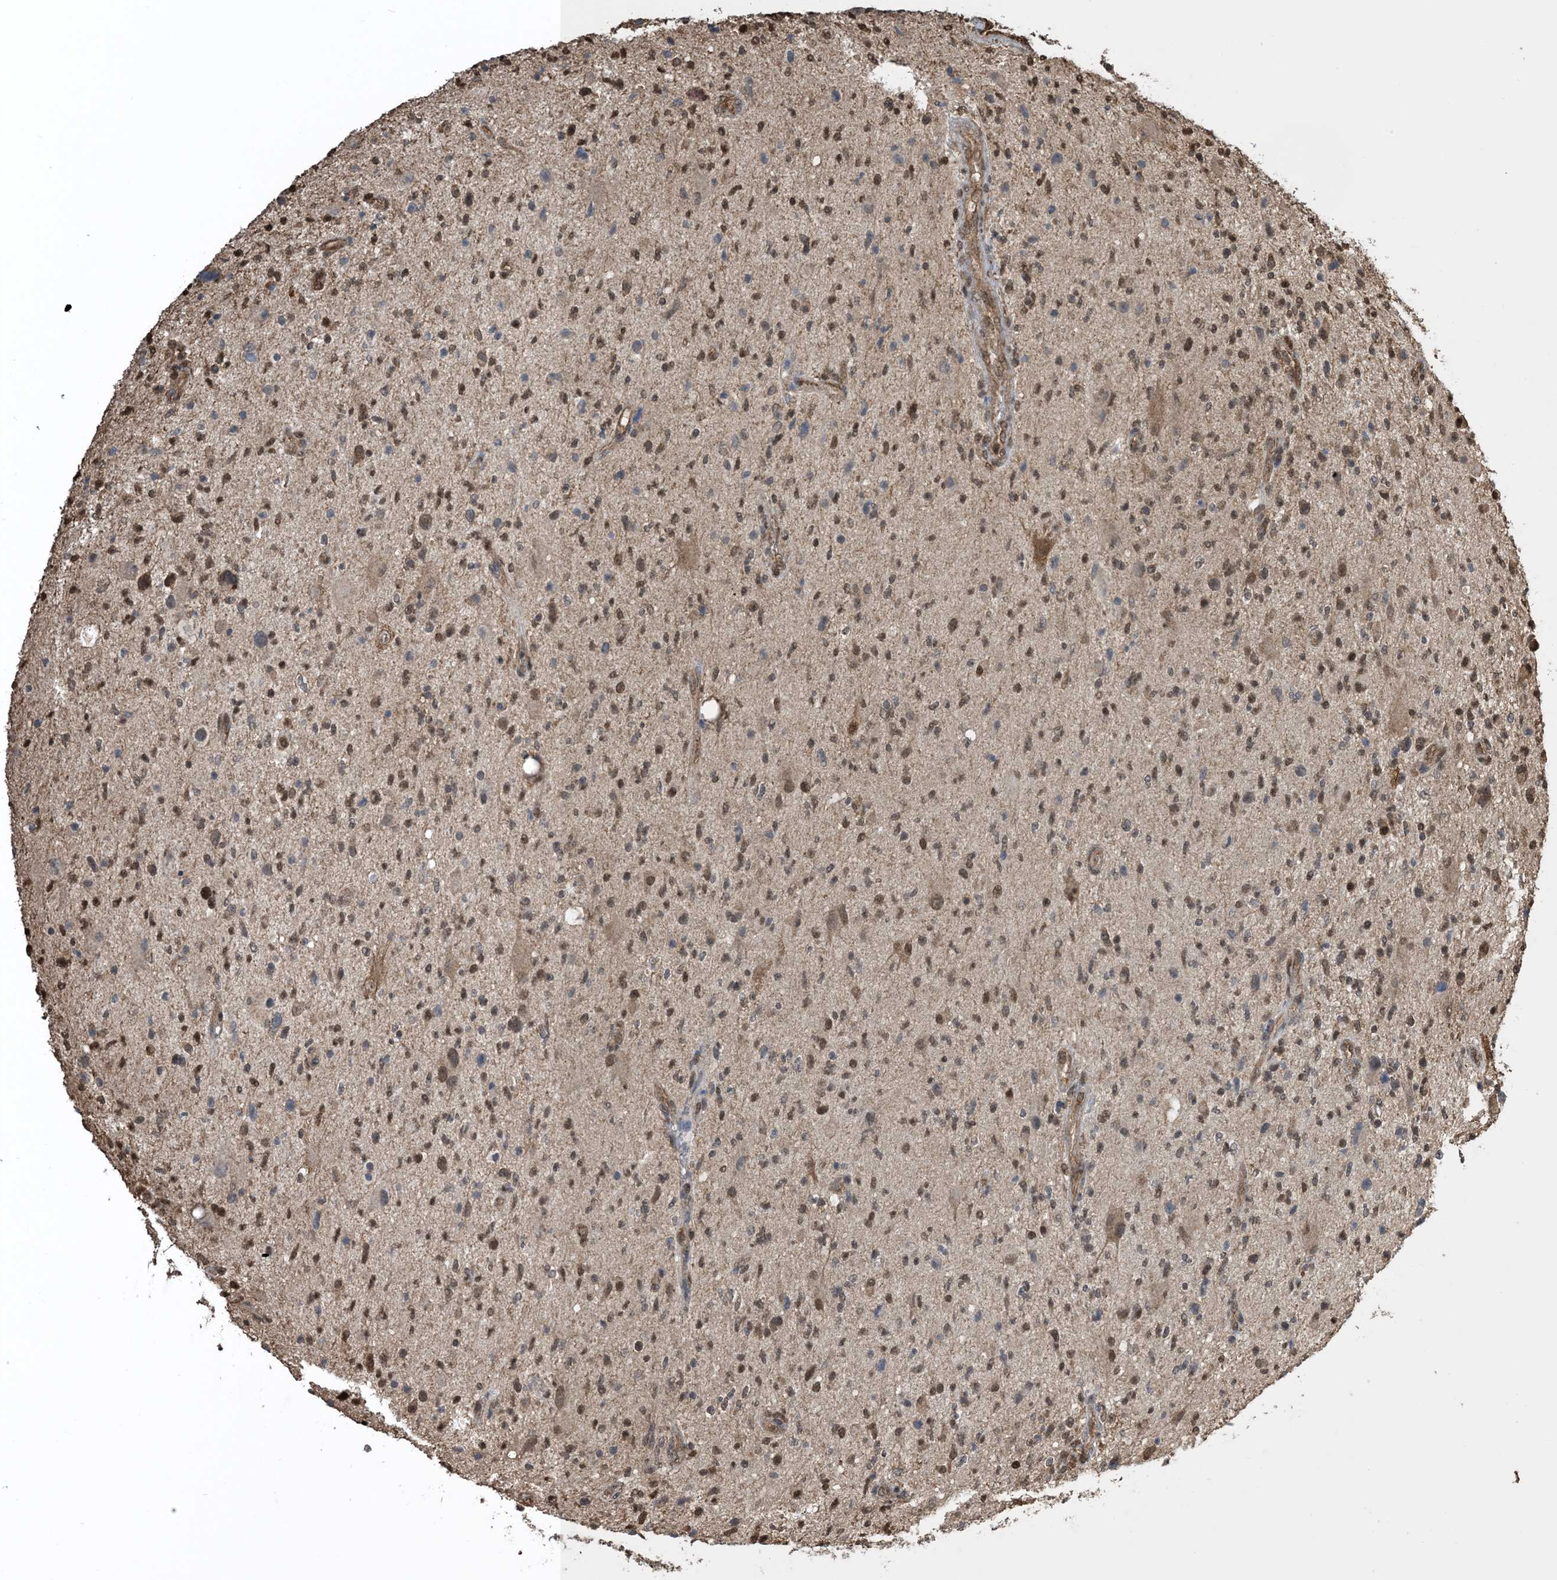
{"staining": {"intensity": "moderate", "quantity": ">75%", "location": "cytoplasmic/membranous,nuclear"}, "tissue": "glioma", "cell_type": "Tumor cells", "image_type": "cancer", "snomed": [{"axis": "morphology", "description": "Glioma, malignant, High grade"}, {"axis": "topography", "description": "Brain"}], "caption": "DAB (3,3'-diaminobenzidine) immunohistochemical staining of glioma exhibits moderate cytoplasmic/membranous and nuclear protein expression in approximately >75% of tumor cells. The staining was performed using DAB (3,3'-diaminobenzidine) to visualize the protein expression in brown, while the nuclei were stained in blue with hematoxylin (Magnification: 20x).", "gene": "HSPA1A", "patient": {"sex": "male", "age": 48}}